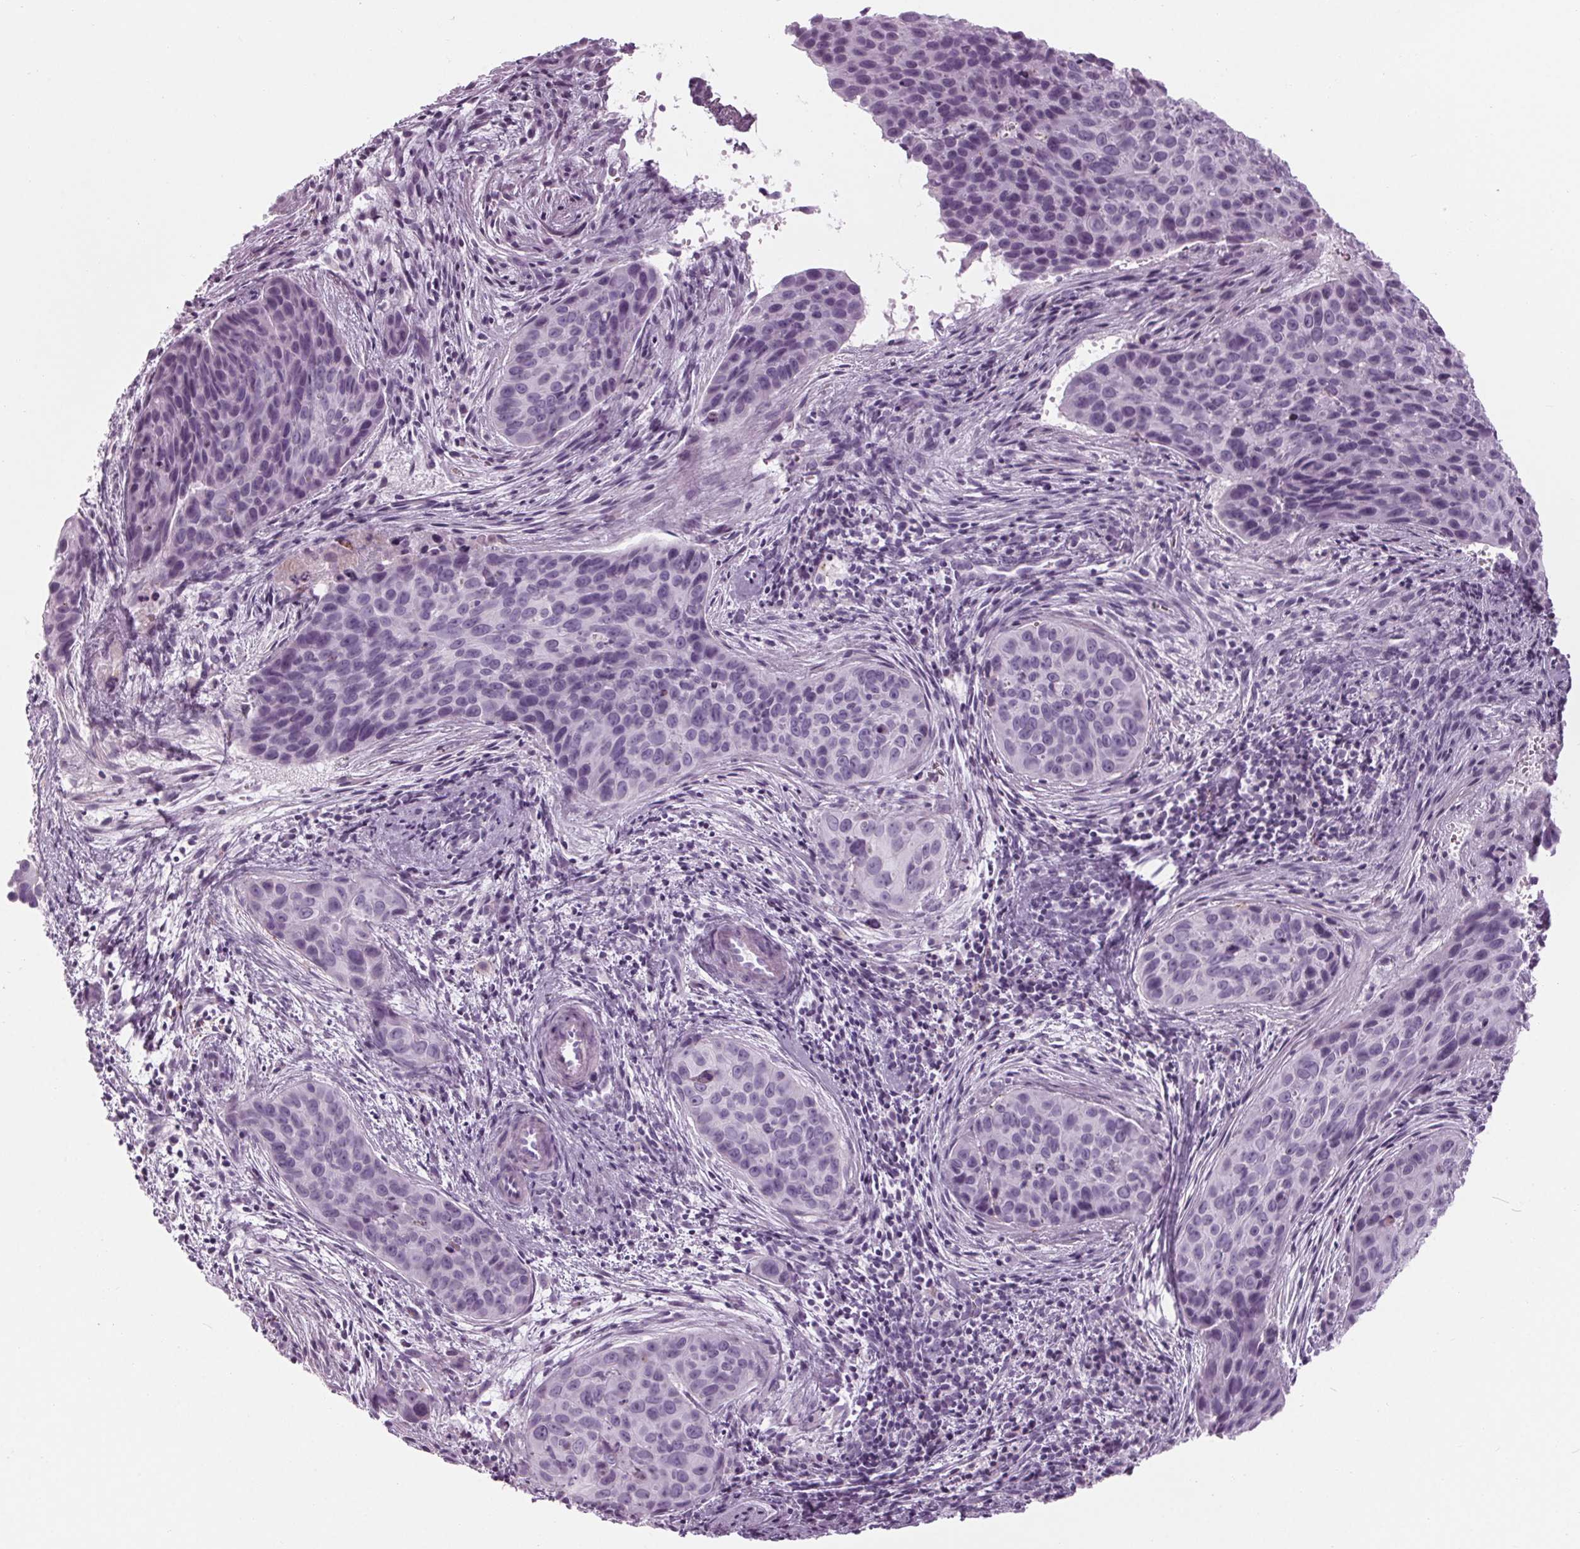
{"staining": {"intensity": "negative", "quantity": "none", "location": "none"}, "tissue": "cervical cancer", "cell_type": "Tumor cells", "image_type": "cancer", "snomed": [{"axis": "morphology", "description": "Squamous cell carcinoma, NOS"}, {"axis": "topography", "description": "Cervix"}], "caption": "Photomicrograph shows no protein positivity in tumor cells of cervical cancer tissue.", "gene": "CYP3A43", "patient": {"sex": "female", "age": 35}}